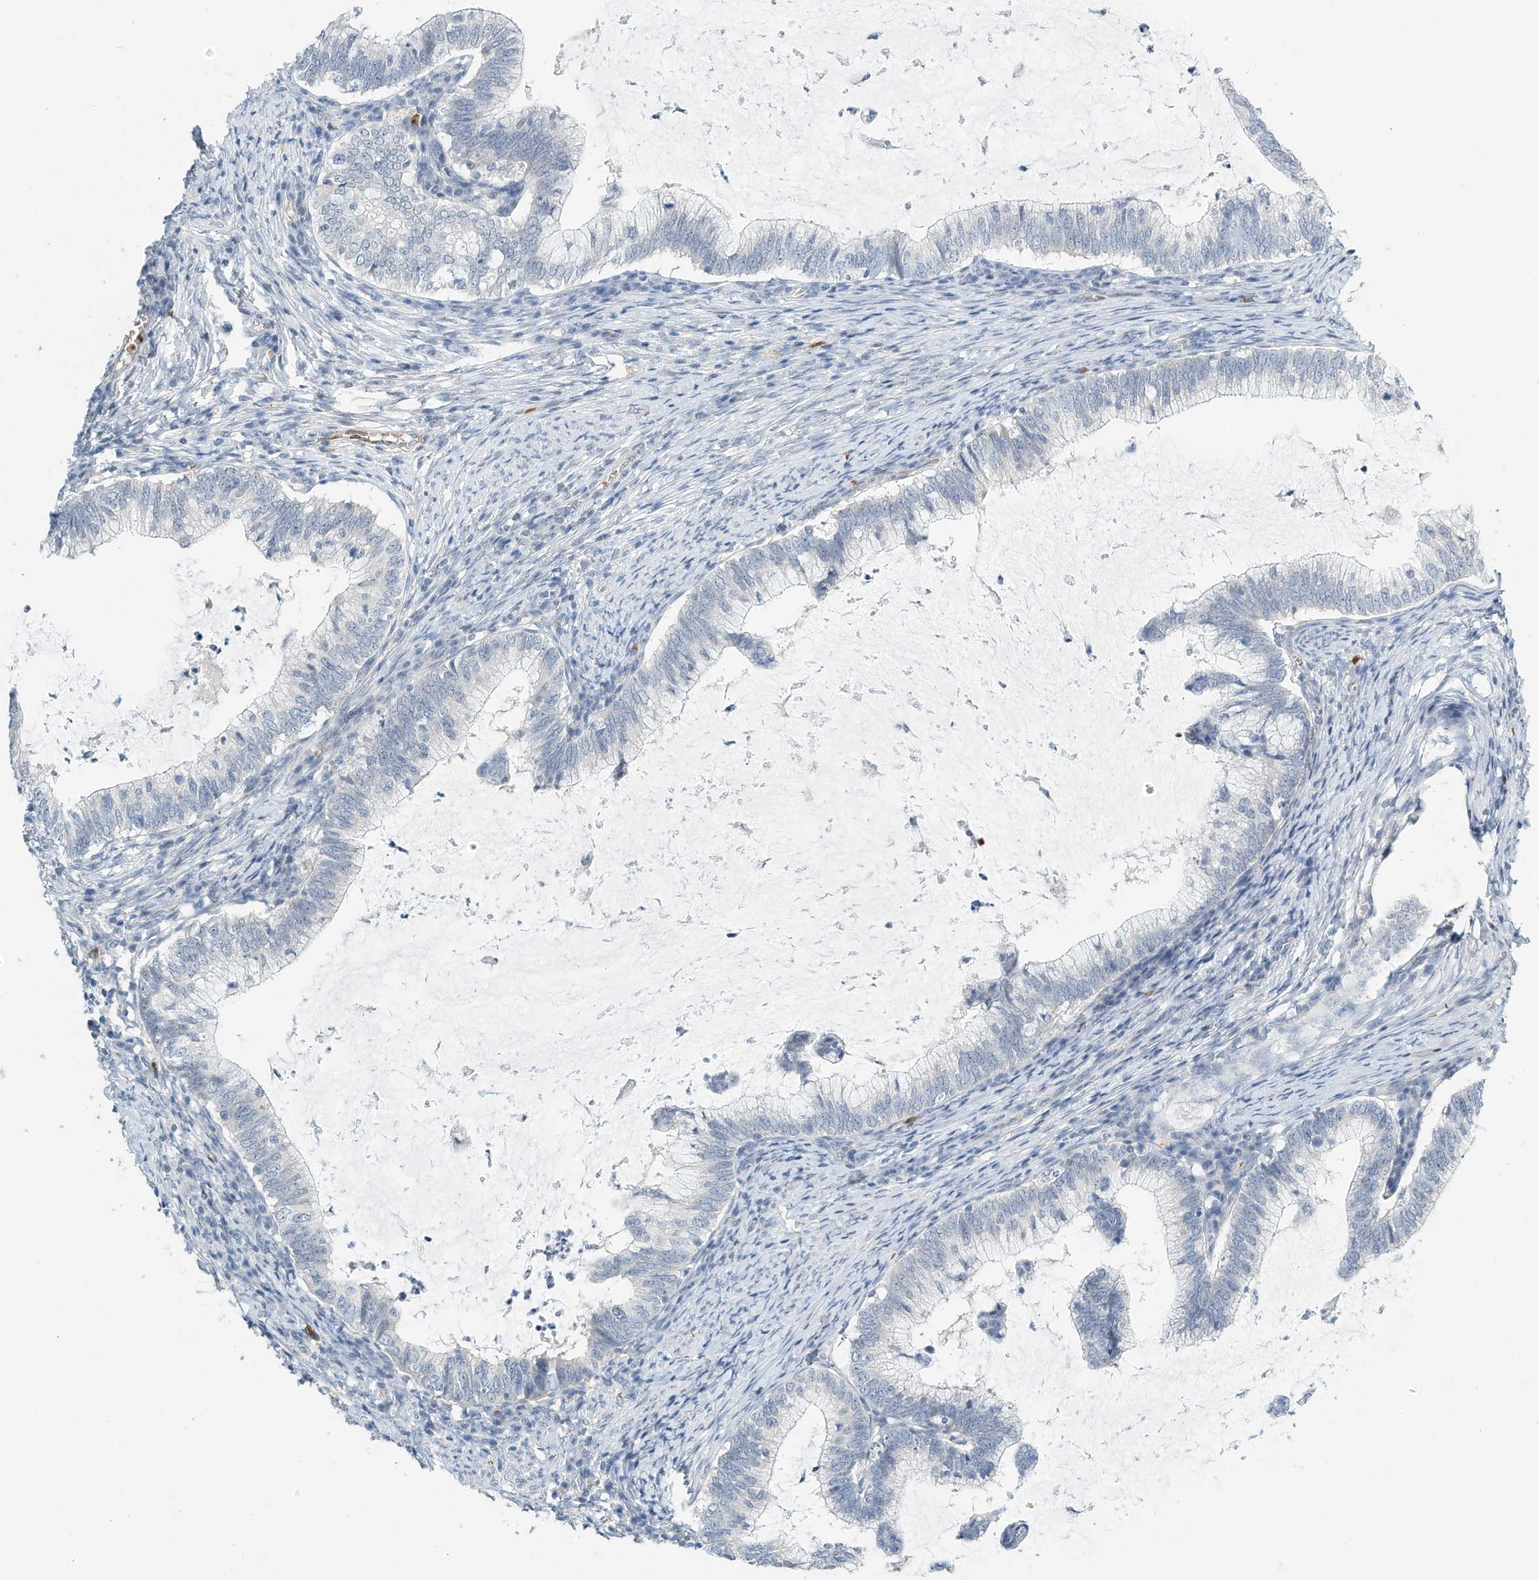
{"staining": {"intensity": "negative", "quantity": "none", "location": "none"}, "tissue": "cervical cancer", "cell_type": "Tumor cells", "image_type": "cancer", "snomed": [{"axis": "morphology", "description": "Adenocarcinoma, NOS"}, {"axis": "topography", "description": "Cervix"}], "caption": "Protein analysis of adenocarcinoma (cervical) exhibits no significant positivity in tumor cells.", "gene": "RCAN3", "patient": {"sex": "female", "age": 36}}